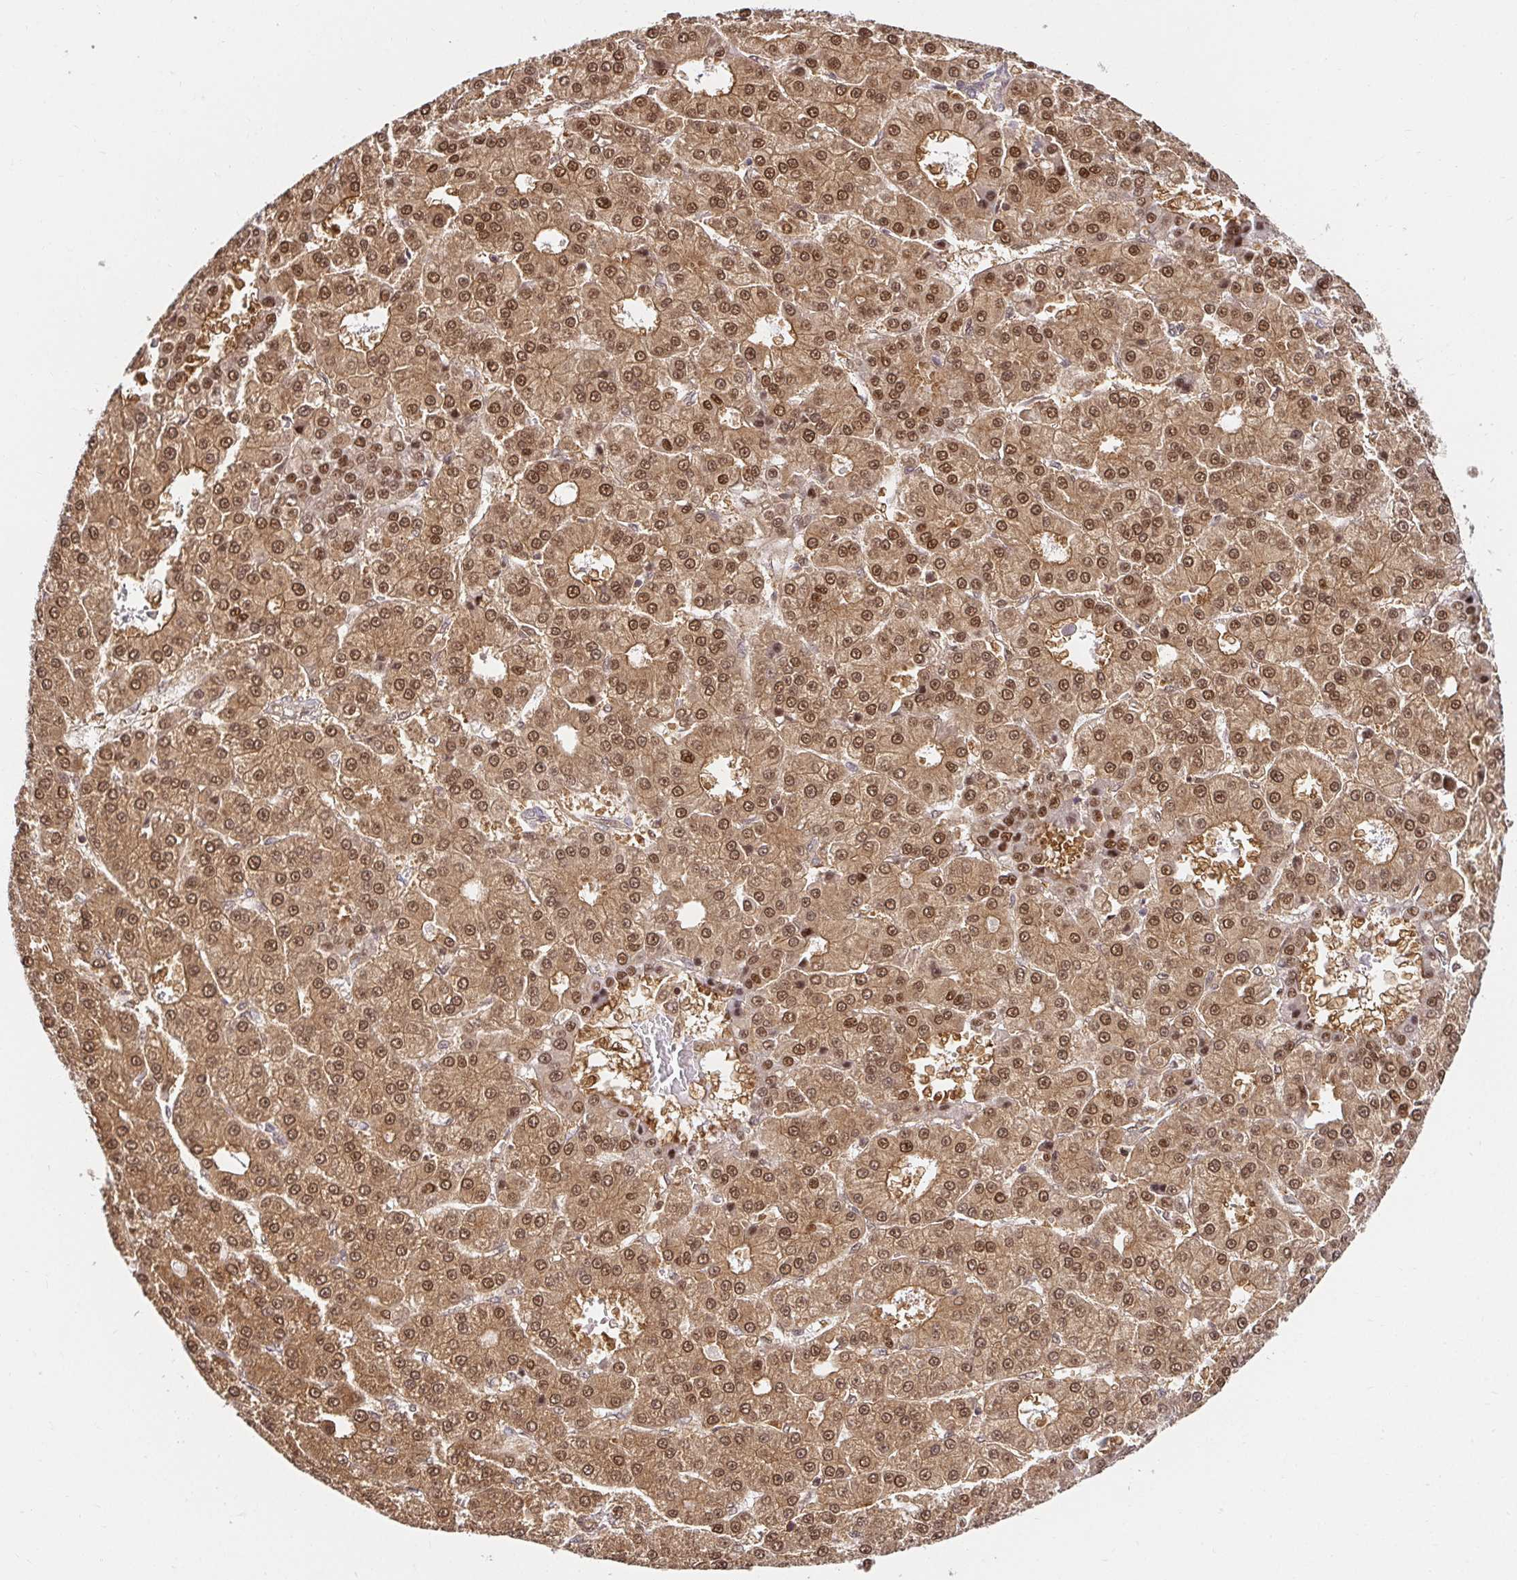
{"staining": {"intensity": "moderate", "quantity": ">75%", "location": "cytoplasmic/membranous,nuclear"}, "tissue": "liver cancer", "cell_type": "Tumor cells", "image_type": "cancer", "snomed": [{"axis": "morphology", "description": "Carcinoma, Hepatocellular, NOS"}, {"axis": "topography", "description": "Liver"}], "caption": "This image reveals immunohistochemistry staining of human hepatocellular carcinoma (liver), with medium moderate cytoplasmic/membranous and nuclear staining in about >75% of tumor cells.", "gene": "PSMA4", "patient": {"sex": "male", "age": 70}}